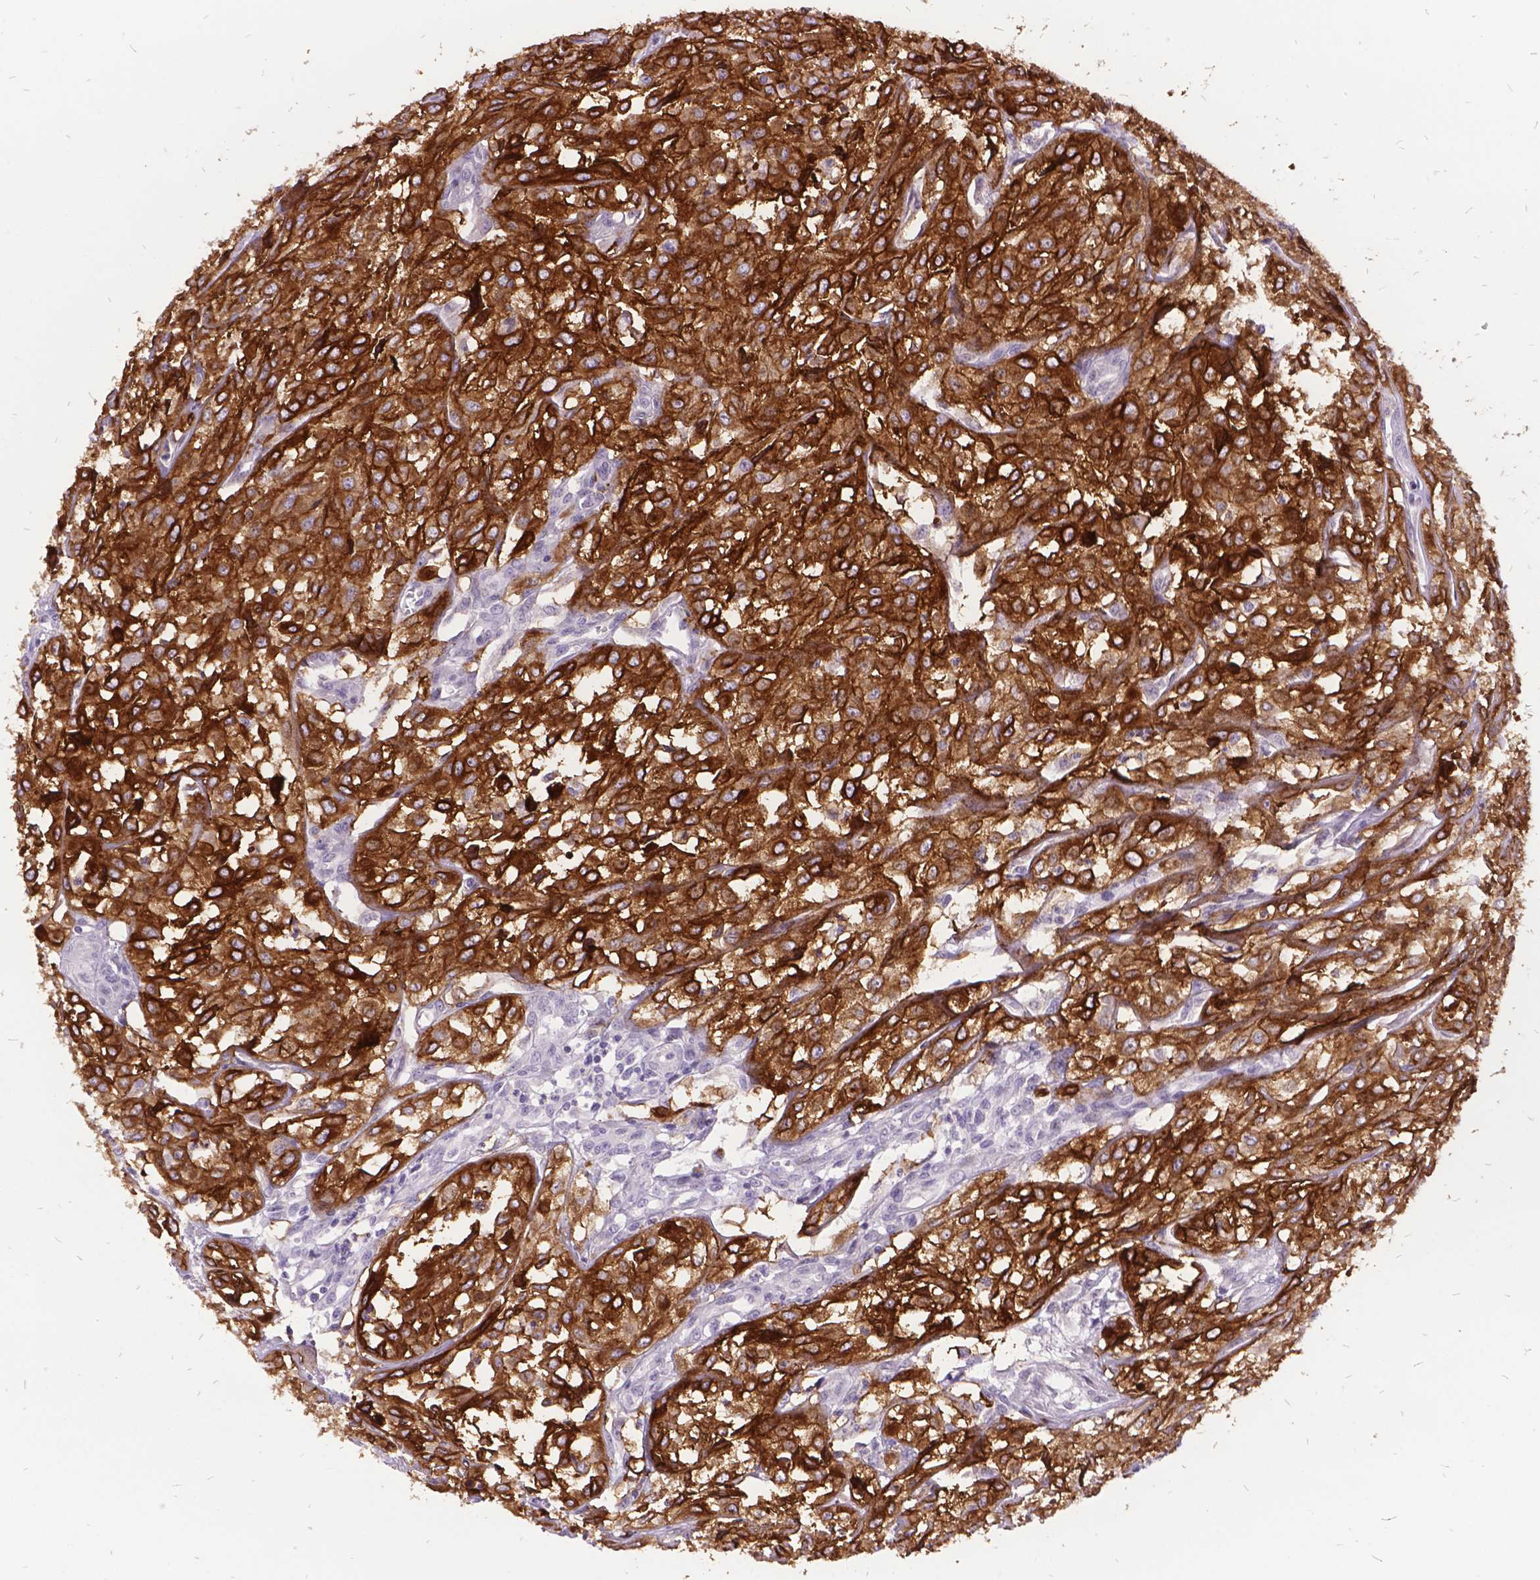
{"staining": {"intensity": "strong", "quantity": "25%-75%", "location": "cytoplasmic/membranous"}, "tissue": "urothelial cancer", "cell_type": "Tumor cells", "image_type": "cancer", "snomed": [{"axis": "morphology", "description": "Urothelial carcinoma, High grade"}, {"axis": "topography", "description": "Urinary bladder"}], "caption": "Tumor cells reveal strong cytoplasmic/membranous positivity in about 25%-75% of cells in high-grade urothelial carcinoma.", "gene": "ITGB6", "patient": {"sex": "male", "age": 67}}